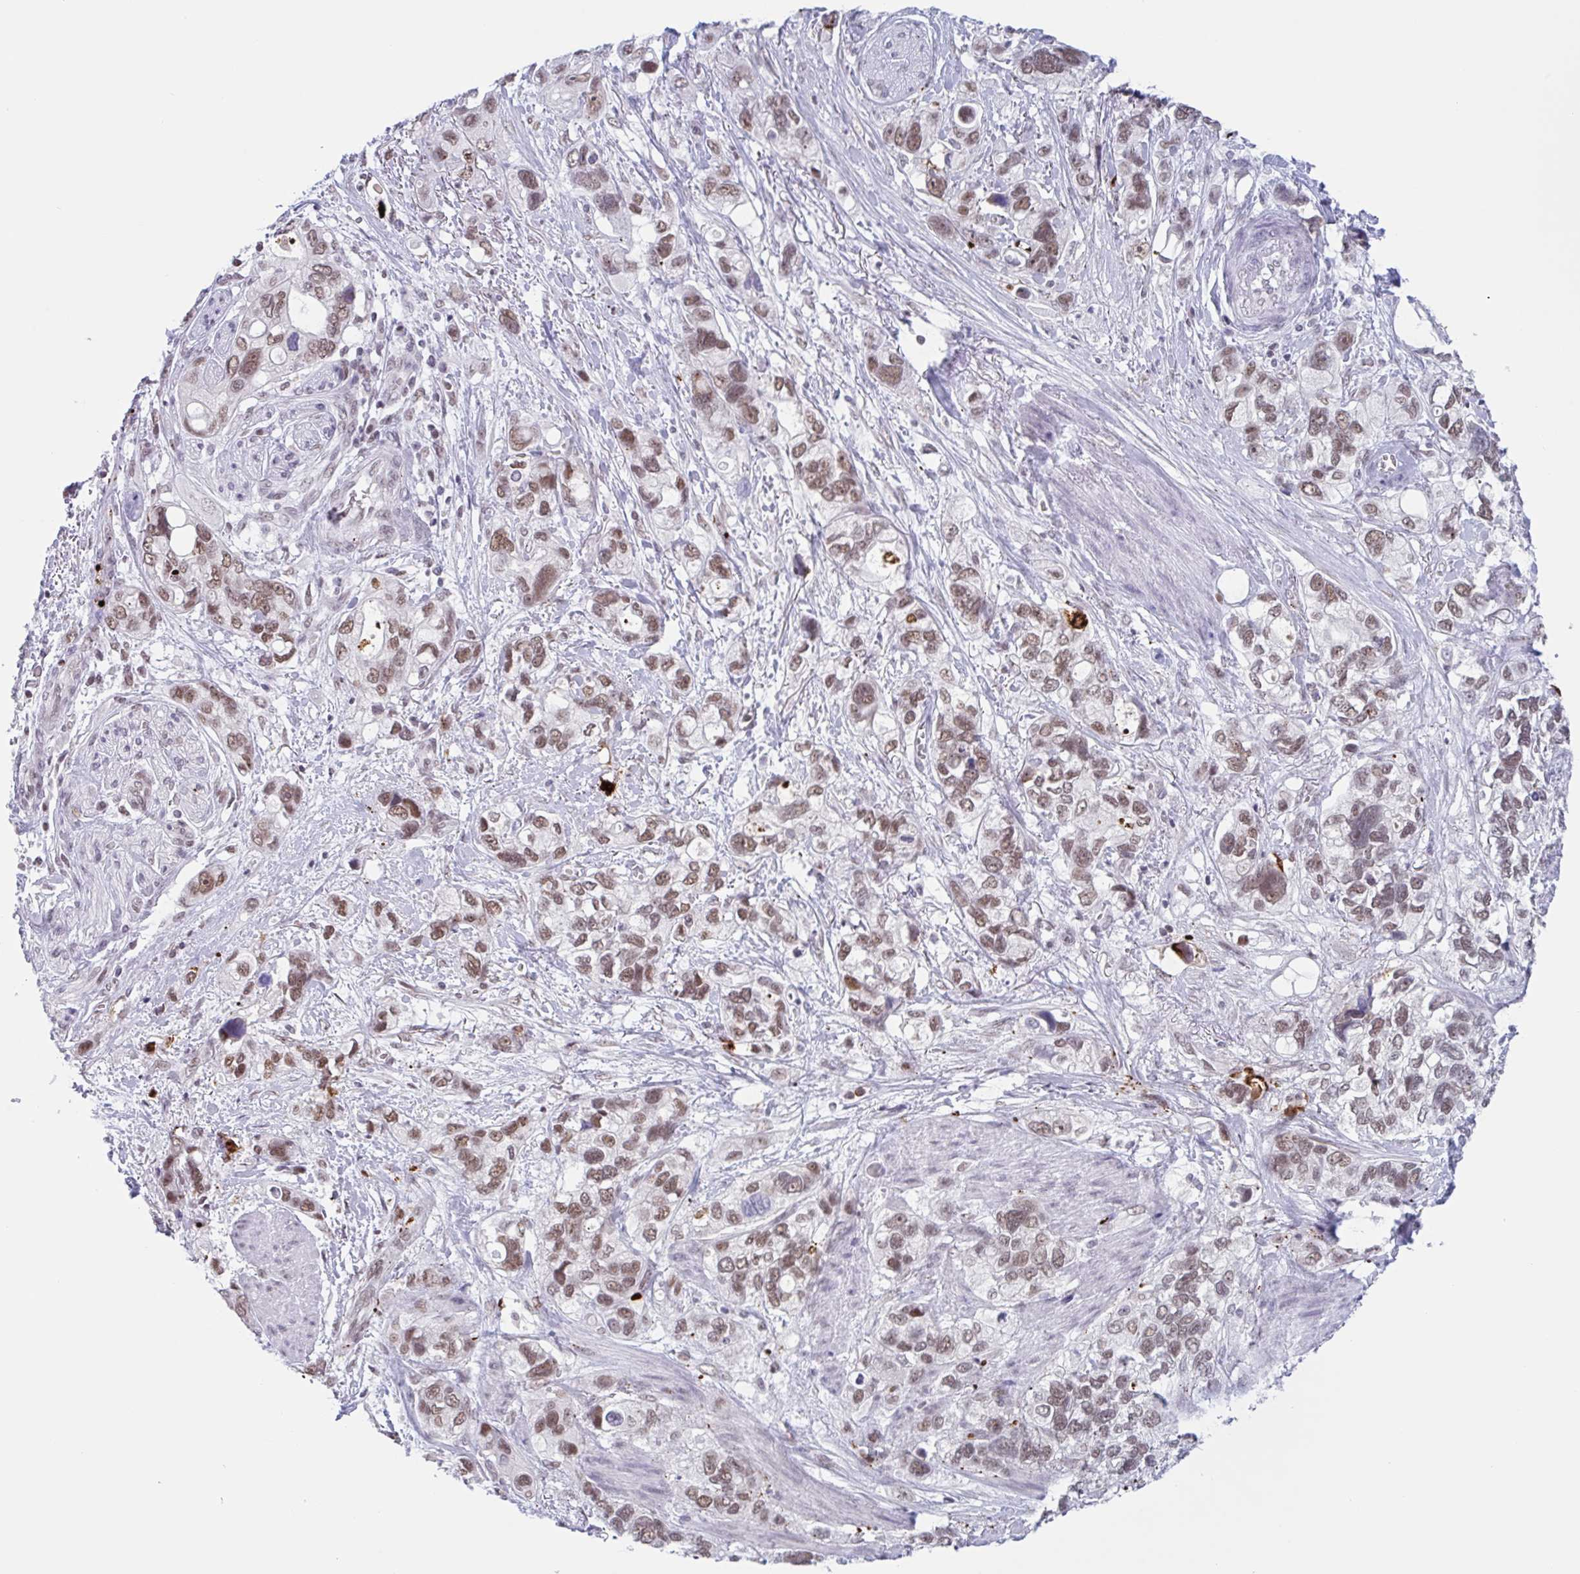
{"staining": {"intensity": "moderate", "quantity": ">75%", "location": "nuclear"}, "tissue": "stomach cancer", "cell_type": "Tumor cells", "image_type": "cancer", "snomed": [{"axis": "morphology", "description": "Adenocarcinoma, NOS"}, {"axis": "topography", "description": "Stomach, upper"}], "caption": "Protein expression analysis of human stomach cancer (adenocarcinoma) reveals moderate nuclear positivity in approximately >75% of tumor cells. Ihc stains the protein in brown and the nuclei are stained blue.", "gene": "PLG", "patient": {"sex": "female", "age": 81}}